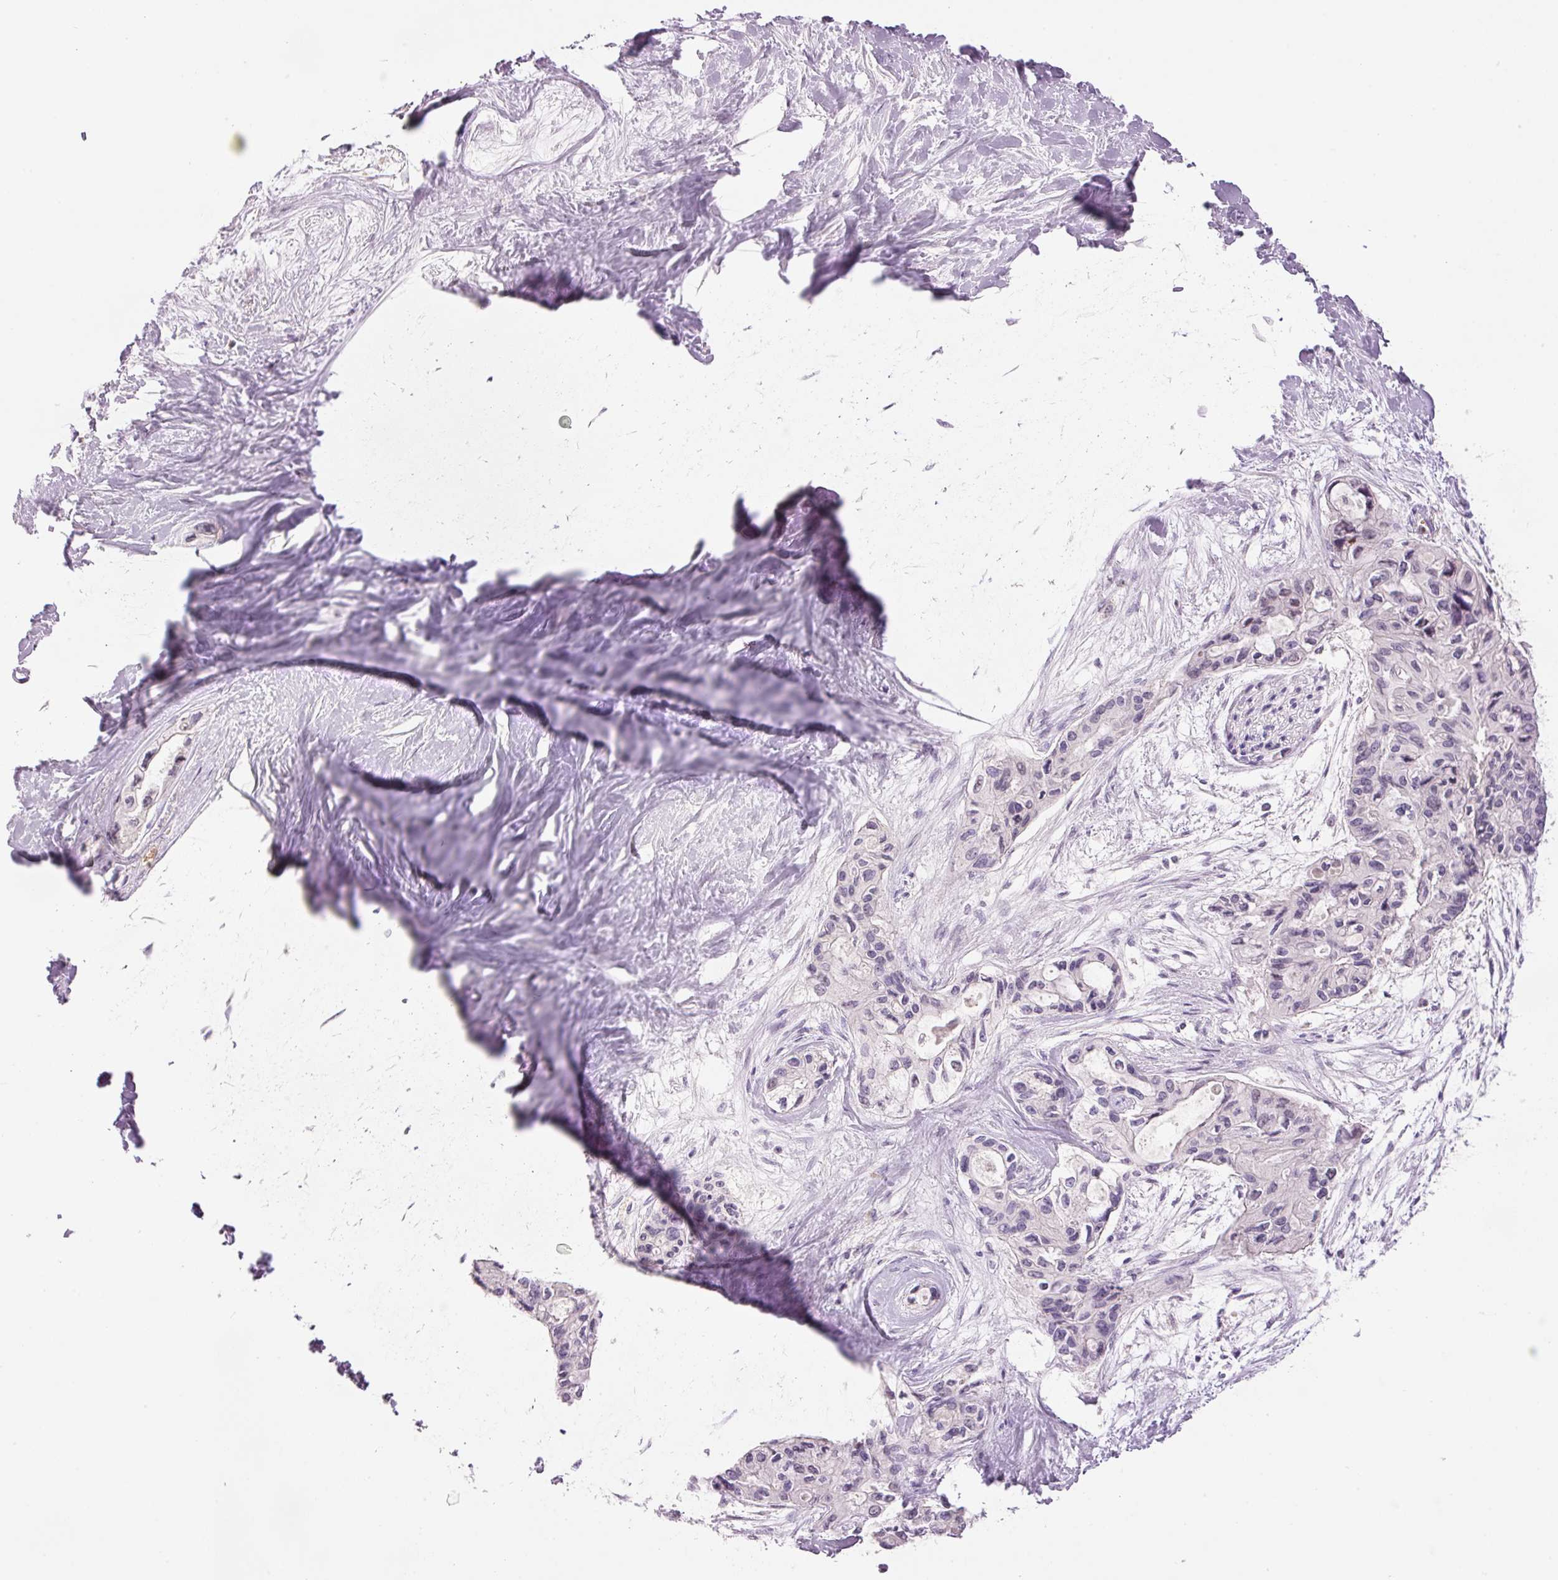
{"staining": {"intensity": "negative", "quantity": "none", "location": "none"}, "tissue": "pancreatic cancer", "cell_type": "Tumor cells", "image_type": "cancer", "snomed": [{"axis": "morphology", "description": "Adenocarcinoma, NOS"}, {"axis": "topography", "description": "Pancreas"}], "caption": "Histopathology image shows no protein positivity in tumor cells of pancreatic cancer tissue.", "gene": "LY6G6D", "patient": {"sex": "female", "age": 50}}